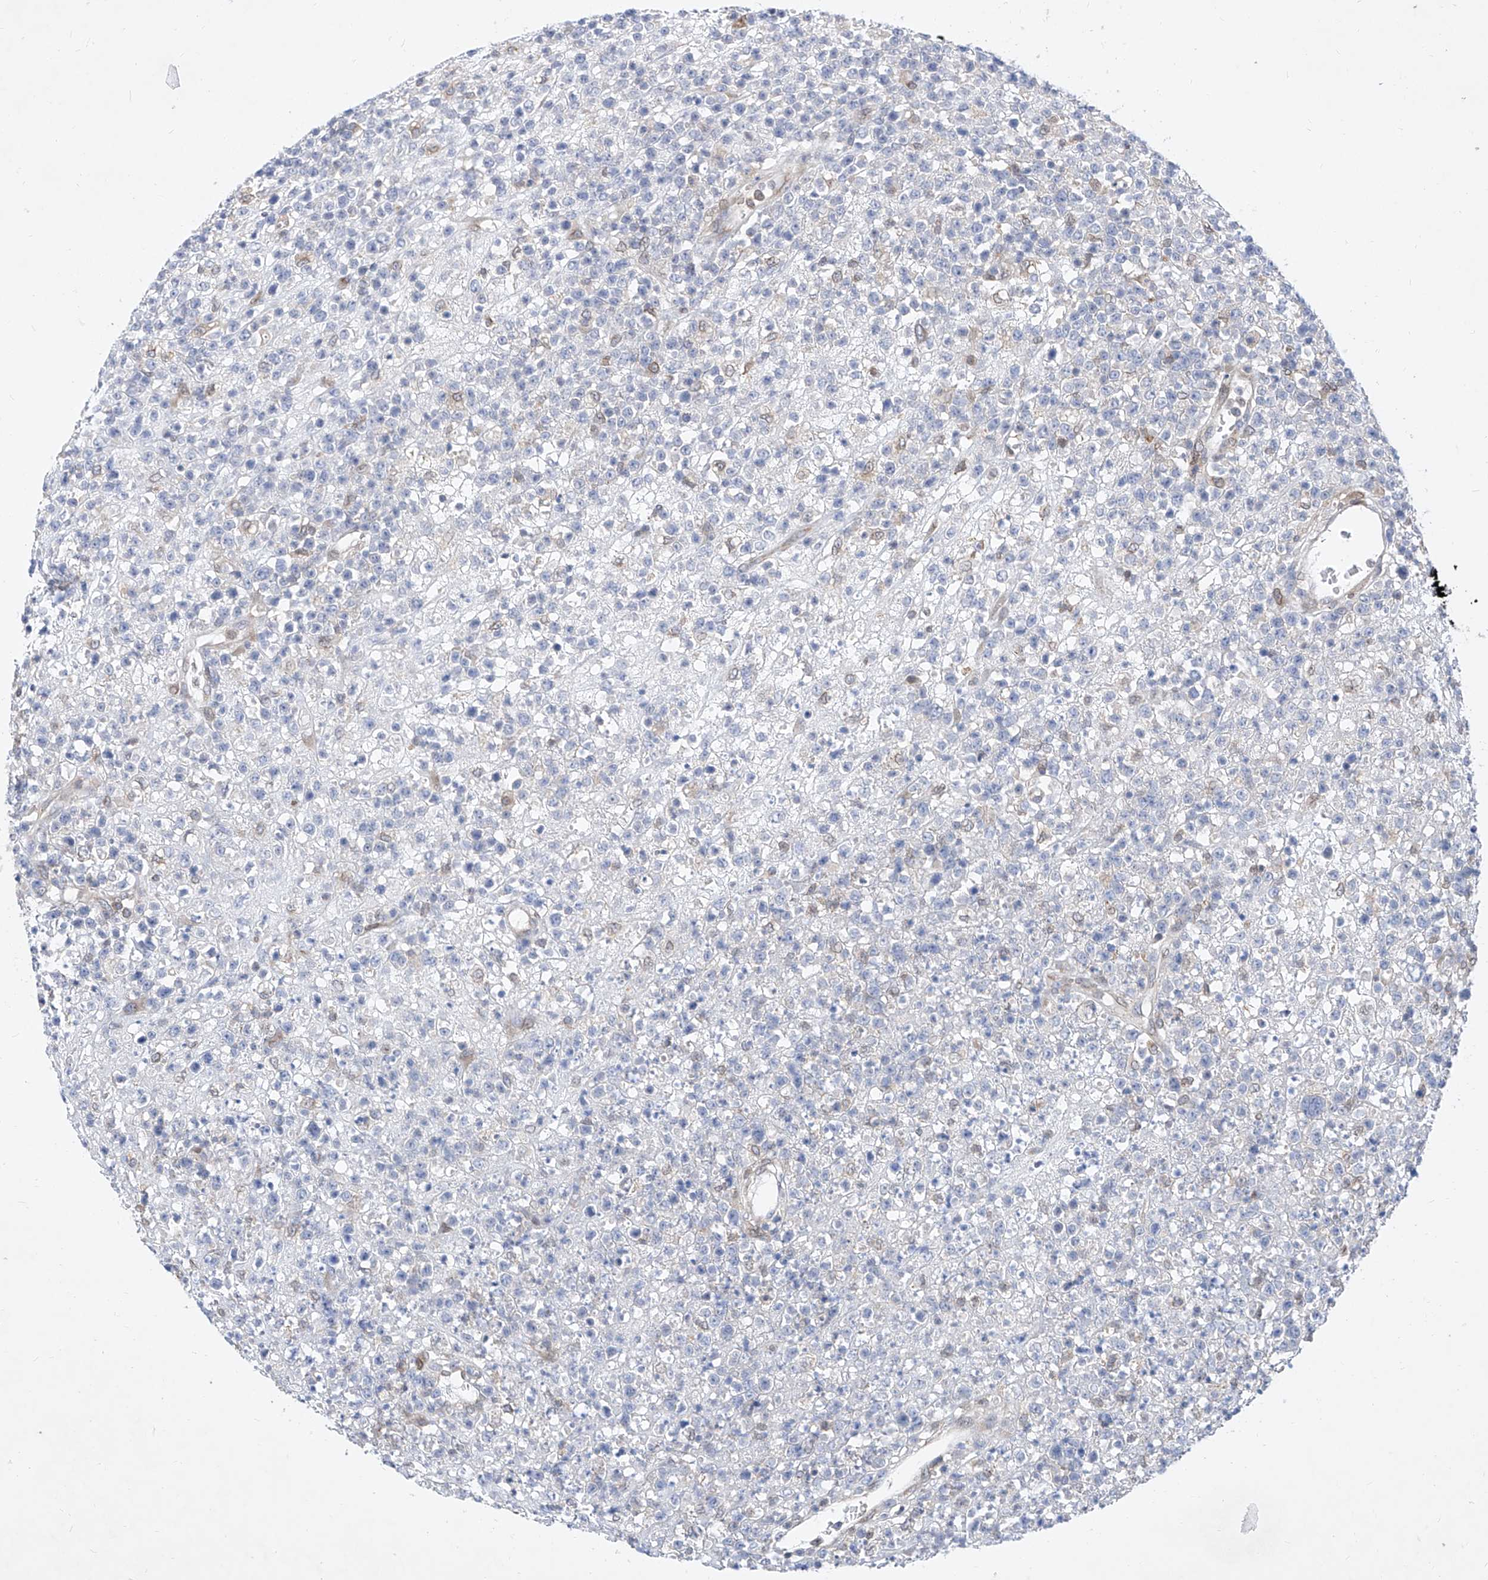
{"staining": {"intensity": "negative", "quantity": "none", "location": "none"}, "tissue": "lymphoma", "cell_type": "Tumor cells", "image_type": "cancer", "snomed": [{"axis": "morphology", "description": "Malignant lymphoma, non-Hodgkin's type, High grade"}, {"axis": "topography", "description": "Colon"}], "caption": "Protein analysis of malignant lymphoma, non-Hodgkin's type (high-grade) exhibits no significant positivity in tumor cells.", "gene": "MX2", "patient": {"sex": "female", "age": 53}}